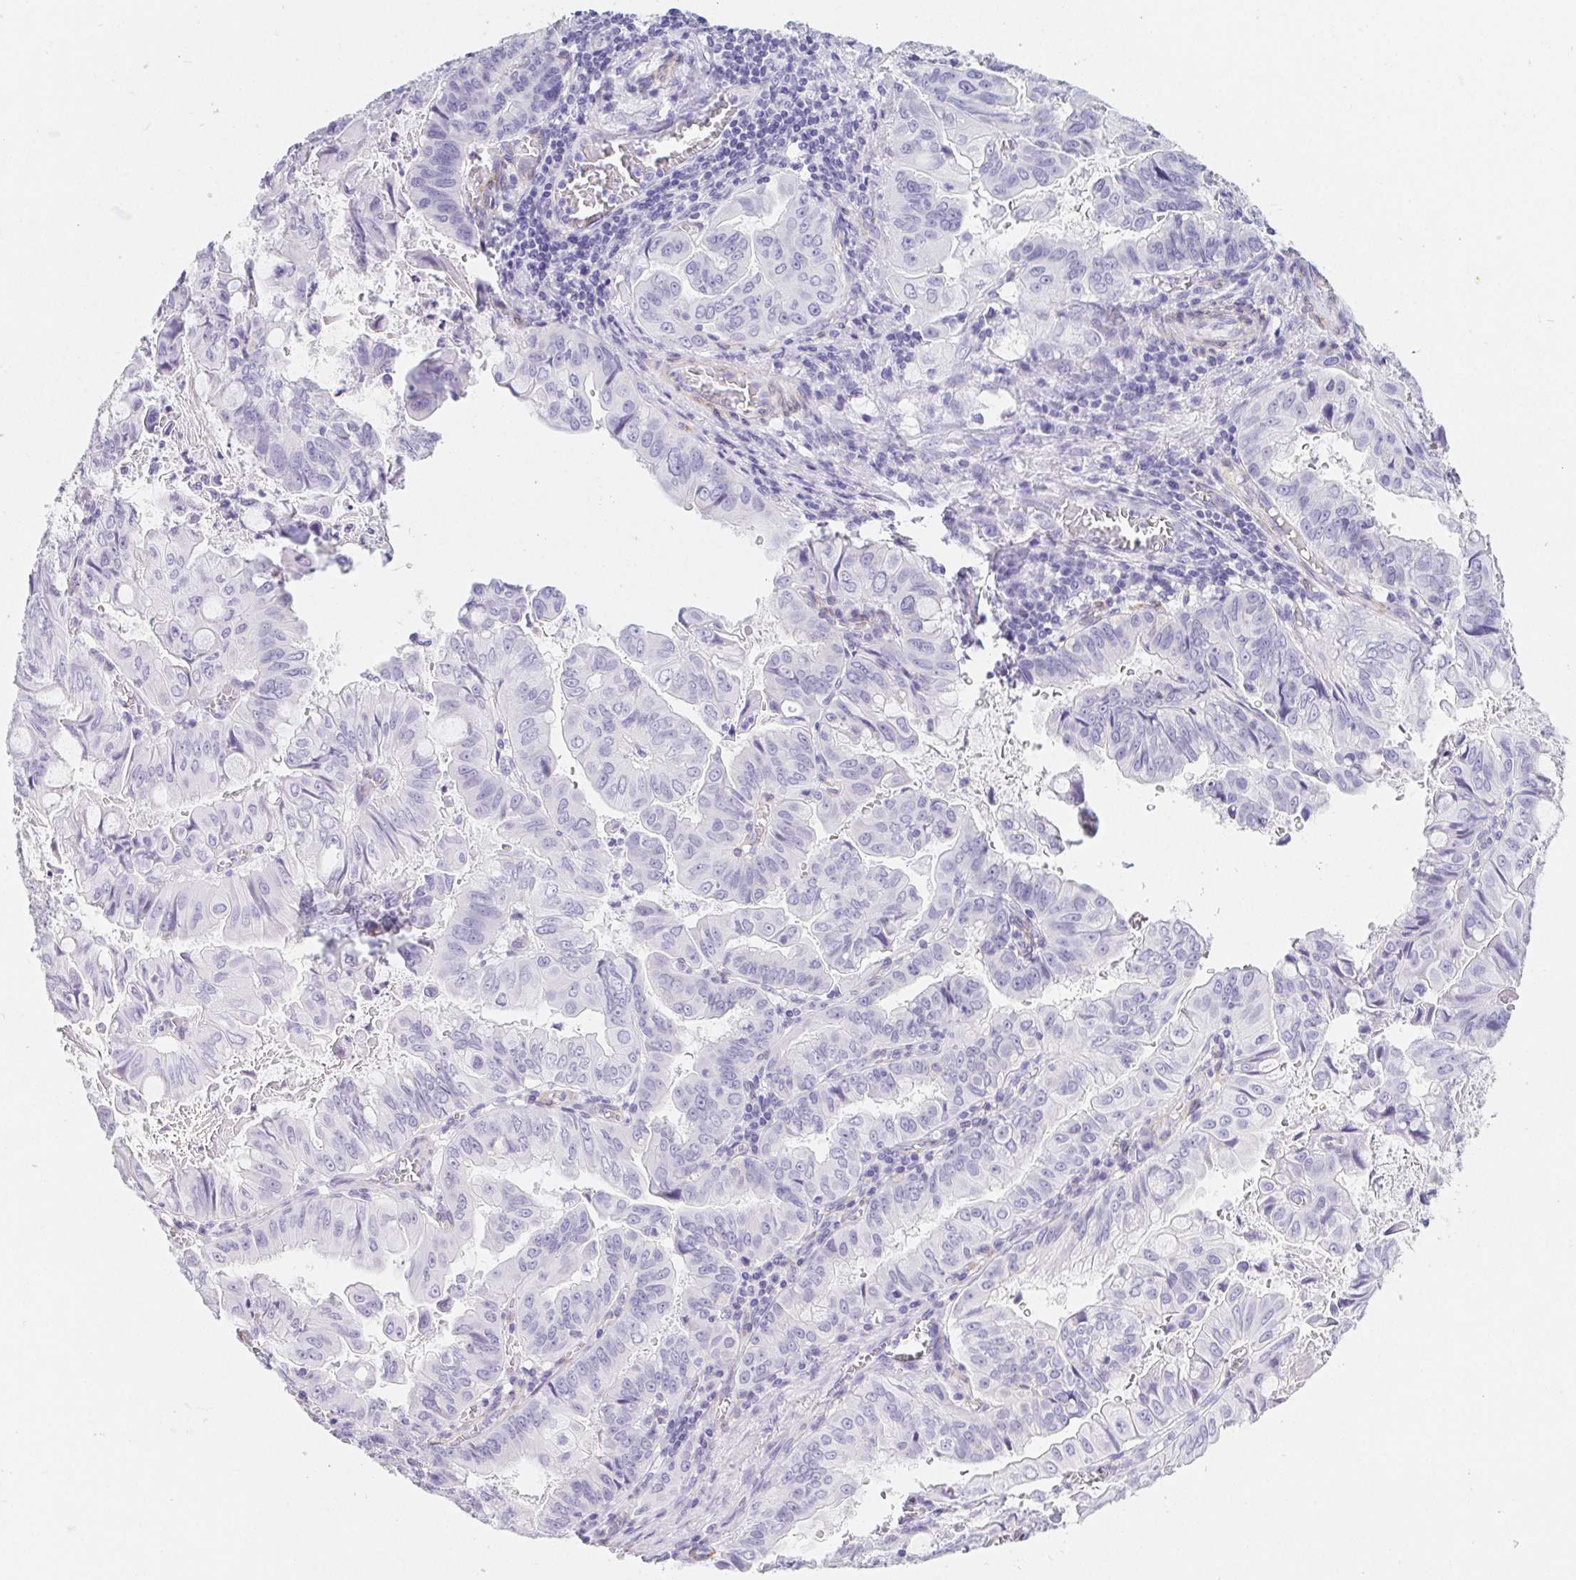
{"staining": {"intensity": "negative", "quantity": "none", "location": "none"}, "tissue": "stomach cancer", "cell_type": "Tumor cells", "image_type": "cancer", "snomed": [{"axis": "morphology", "description": "Adenocarcinoma, NOS"}, {"axis": "topography", "description": "Stomach, upper"}], "caption": "Protein analysis of stomach cancer (adenocarcinoma) exhibits no significant positivity in tumor cells.", "gene": "HRC", "patient": {"sex": "male", "age": 80}}